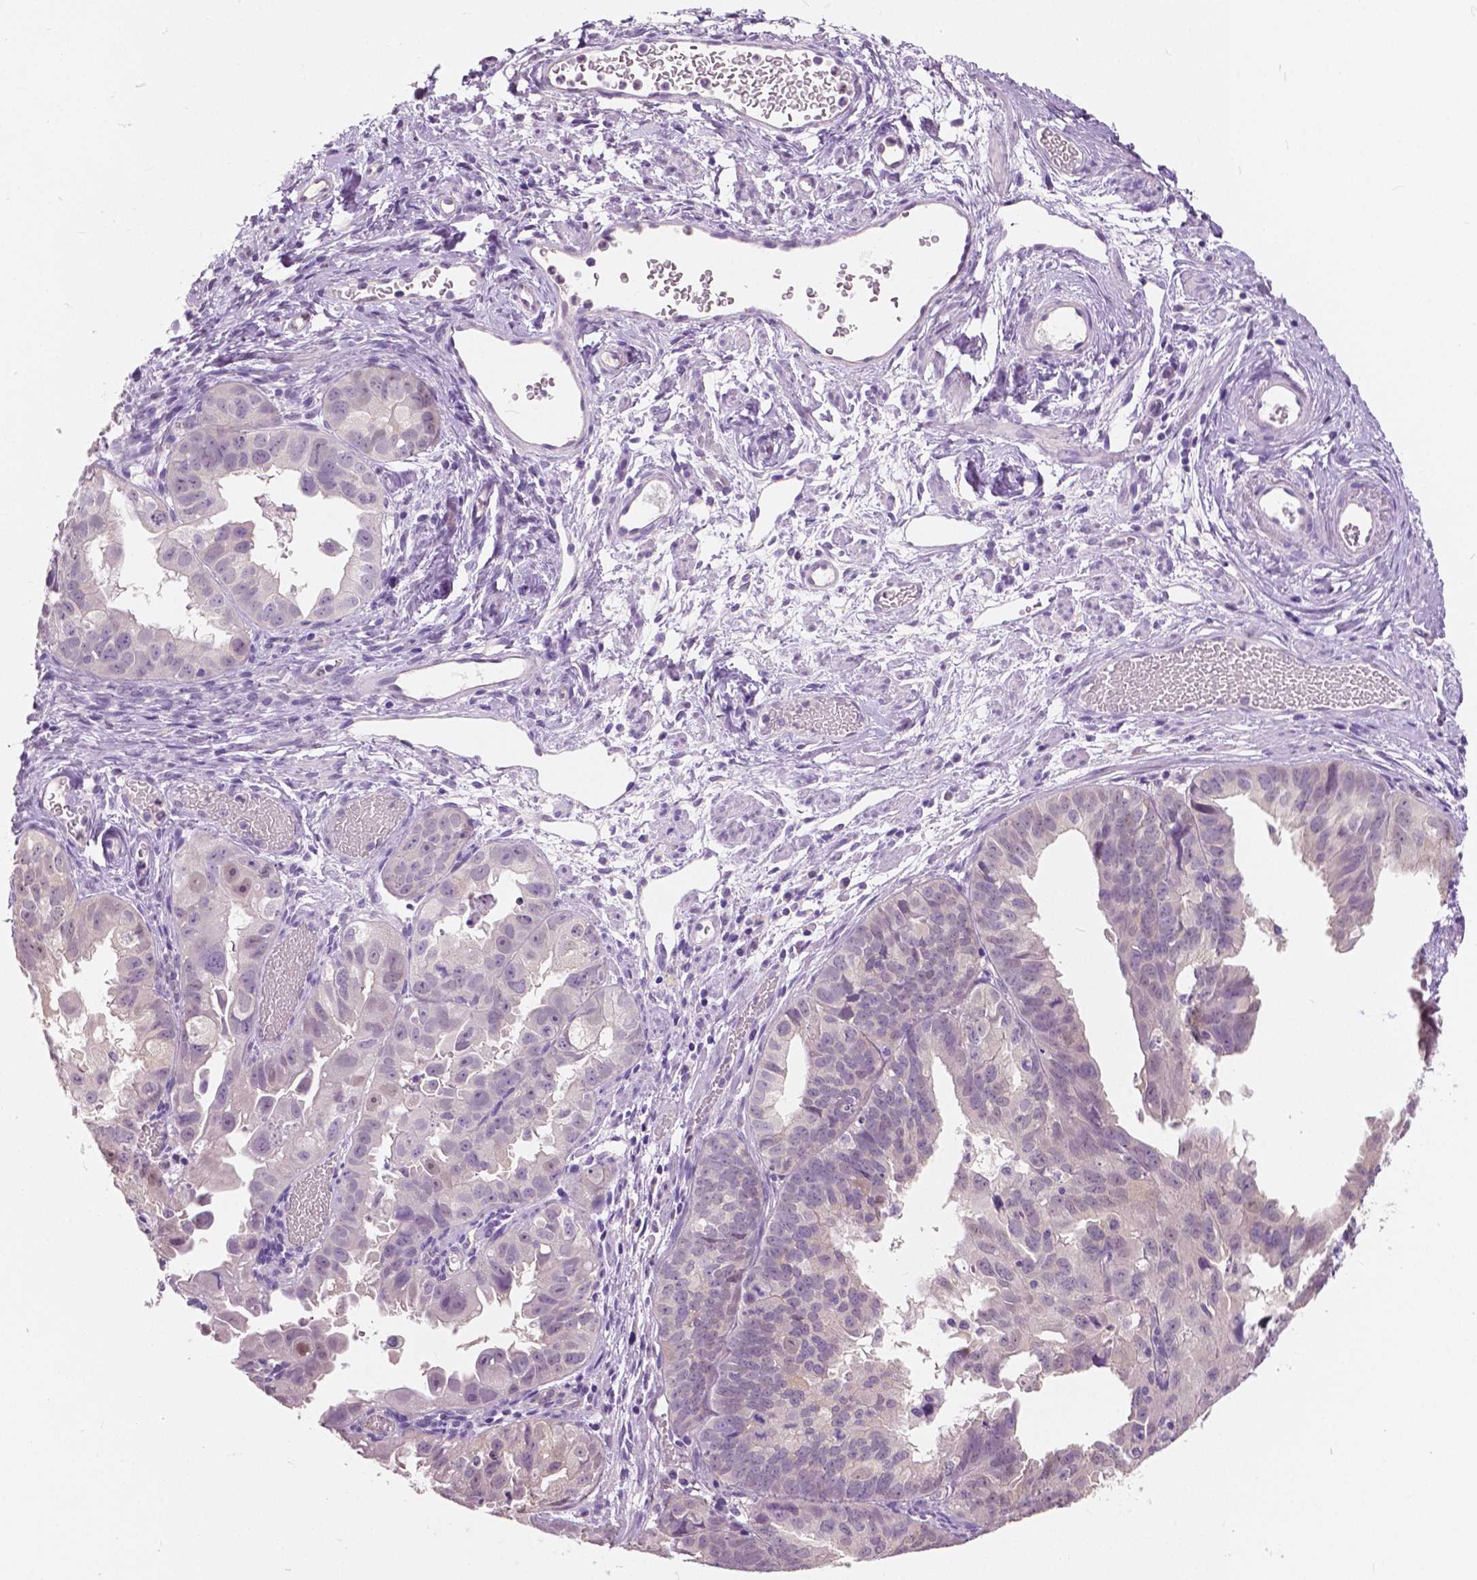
{"staining": {"intensity": "weak", "quantity": "<25%", "location": "nuclear"}, "tissue": "ovarian cancer", "cell_type": "Tumor cells", "image_type": "cancer", "snomed": [{"axis": "morphology", "description": "Carcinoma, endometroid"}, {"axis": "topography", "description": "Ovary"}], "caption": "Tumor cells show no significant staining in ovarian cancer (endometroid carcinoma).", "gene": "TKFC", "patient": {"sex": "female", "age": 85}}